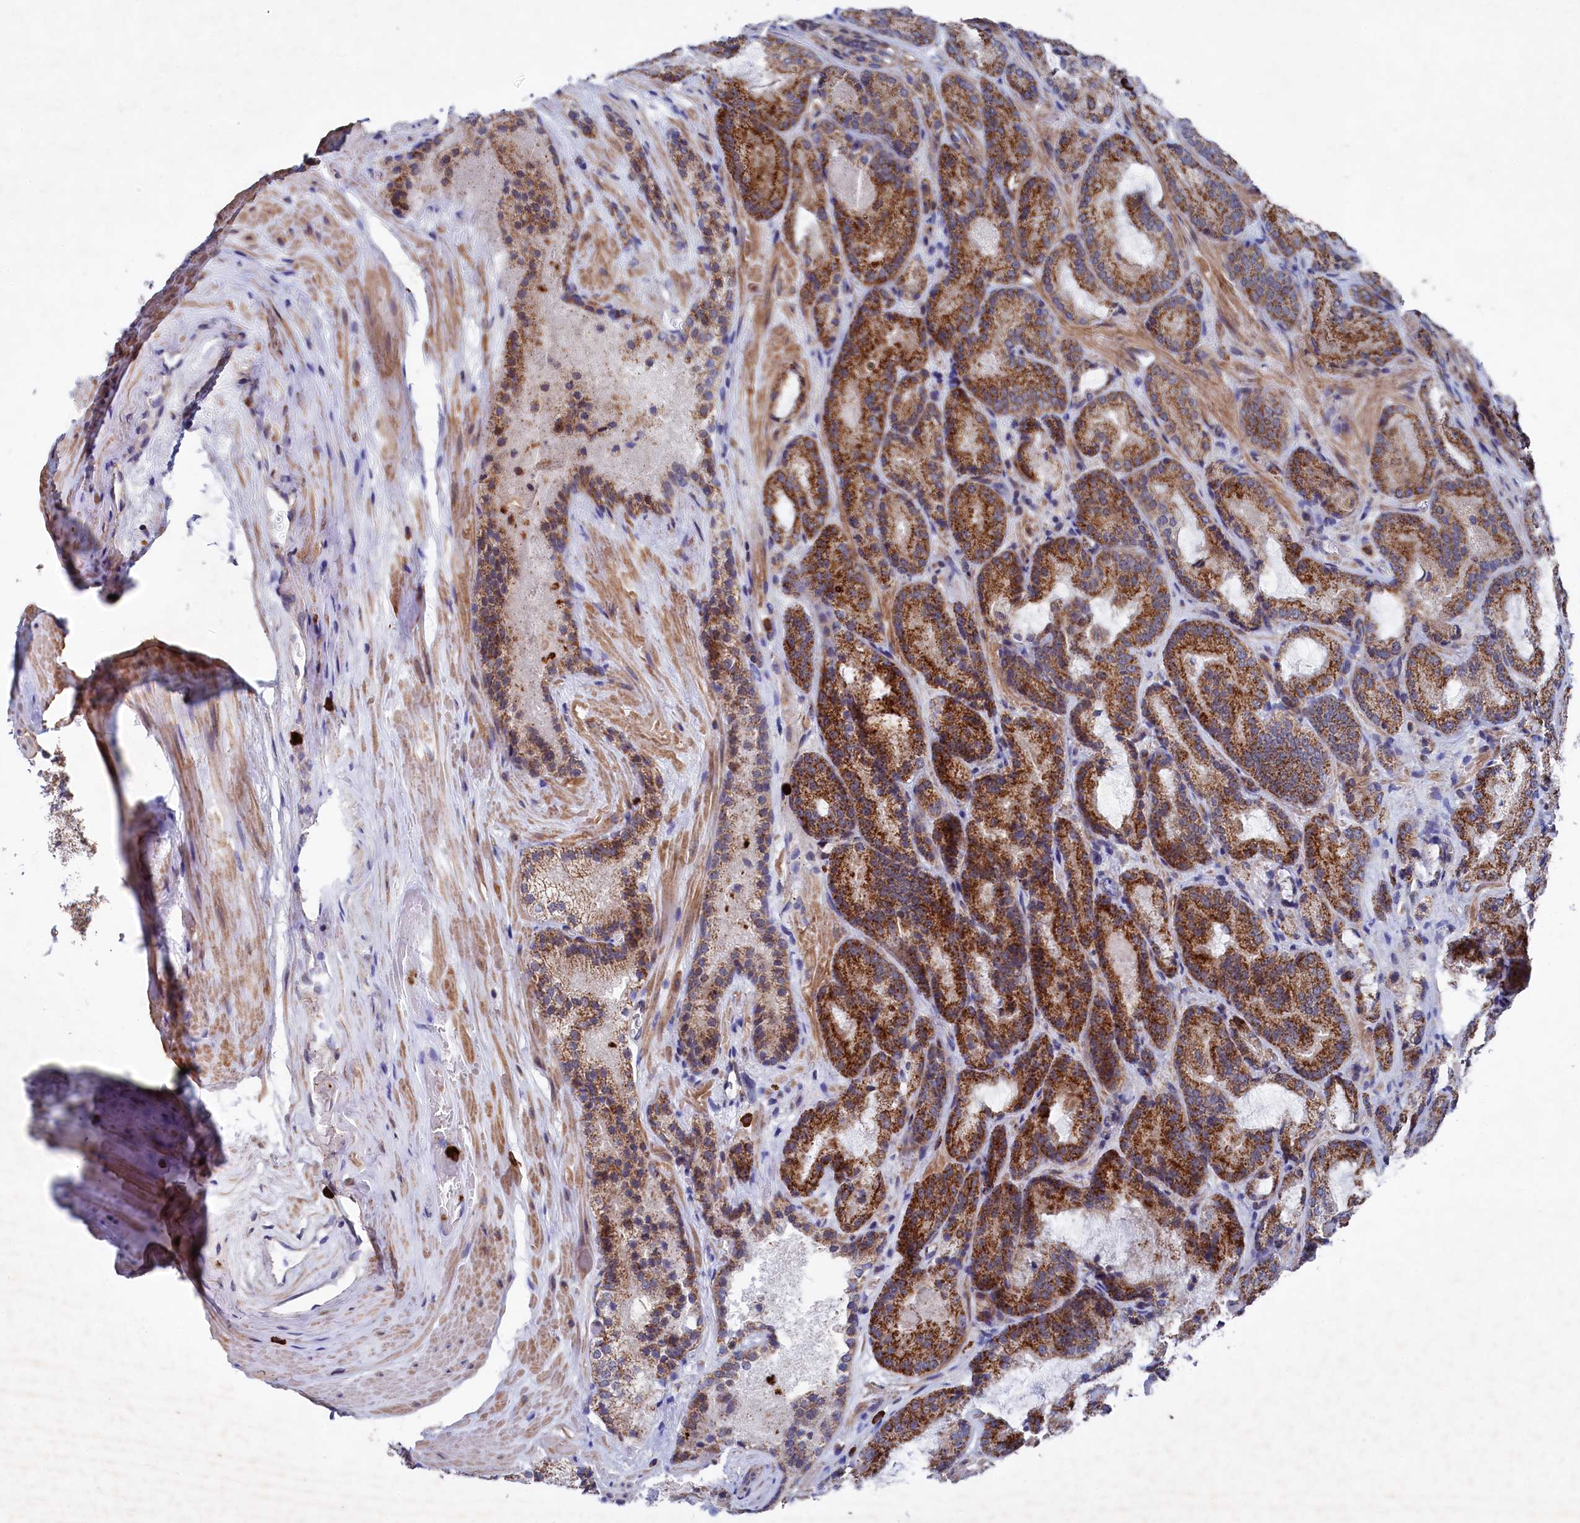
{"staining": {"intensity": "strong", "quantity": ">75%", "location": "cytoplasmic/membranous"}, "tissue": "prostate cancer", "cell_type": "Tumor cells", "image_type": "cancer", "snomed": [{"axis": "morphology", "description": "Adenocarcinoma, Low grade"}, {"axis": "topography", "description": "Prostate"}], "caption": "Prostate cancer stained for a protein shows strong cytoplasmic/membranous positivity in tumor cells. (Brightfield microscopy of DAB IHC at high magnification).", "gene": "CHCHD1", "patient": {"sex": "male", "age": 74}}